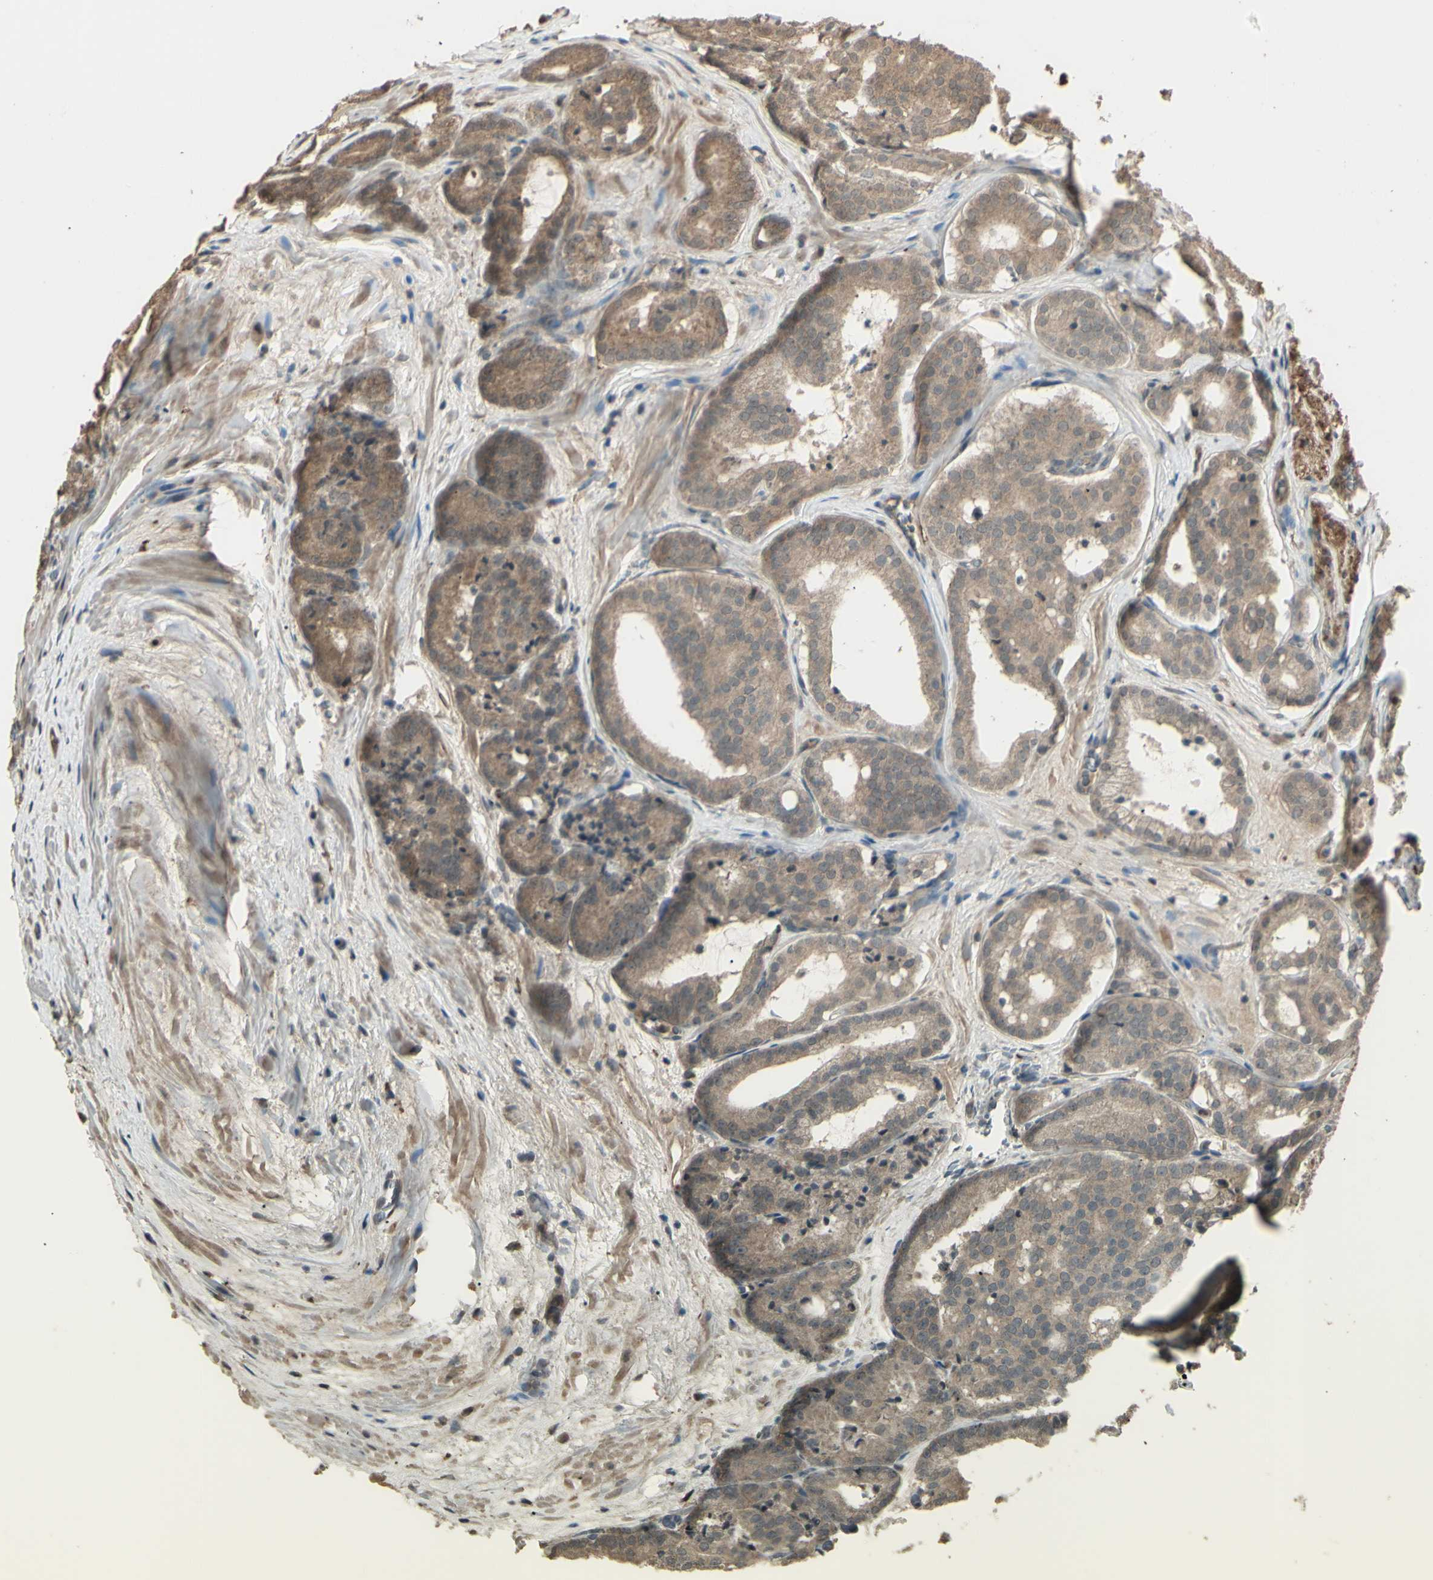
{"staining": {"intensity": "weak", "quantity": ">75%", "location": "cytoplasmic/membranous,nuclear"}, "tissue": "prostate cancer", "cell_type": "Tumor cells", "image_type": "cancer", "snomed": [{"axis": "morphology", "description": "Adenocarcinoma, High grade"}, {"axis": "topography", "description": "Prostate"}], "caption": "Immunohistochemistry (IHC) of prostate cancer shows low levels of weak cytoplasmic/membranous and nuclear staining in approximately >75% of tumor cells. Nuclei are stained in blue.", "gene": "GNAS", "patient": {"sex": "male", "age": 64}}